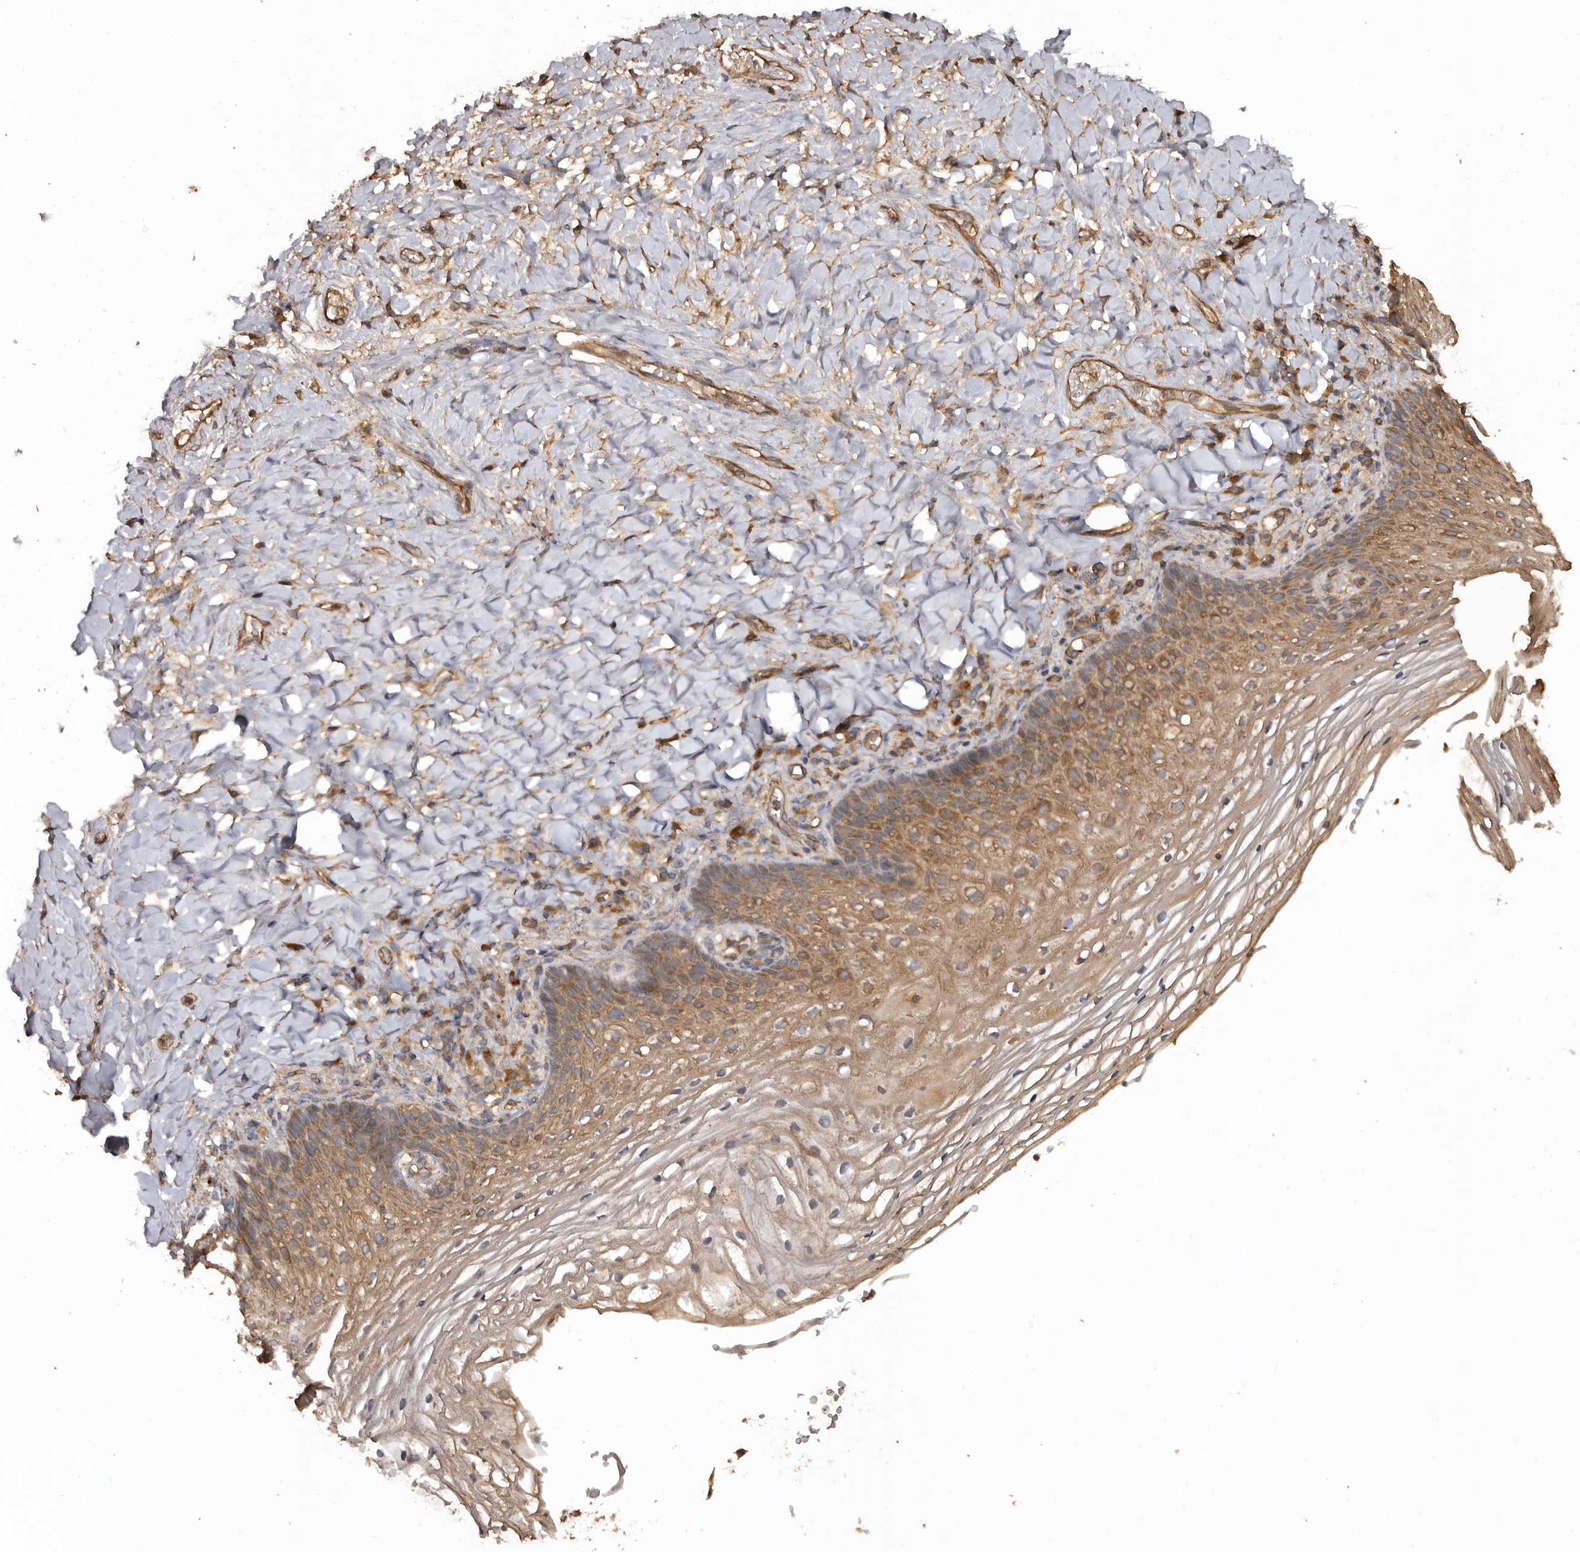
{"staining": {"intensity": "moderate", "quantity": ">75%", "location": "cytoplasmic/membranous"}, "tissue": "vagina", "cell_type": "Squamous epithelial cells", "image_type": "normal", "snomed": [{"axis": "morphology", "description": "Normal tissue, NOS"}, {"axis": "topography", "description": "Vagina"}], "caption": "Immunohistochemistry micrograph of benign vagina: human vagina stained using IHC exhibits medium levels of moderate protein expression localized specifically in the cytoplasmic/membranous of squamous epithelial cells, appearing as a cytoplasmic/membranous brown color.", "gene": "FLCN", "patient": {"sex": "female", "age": 60}}